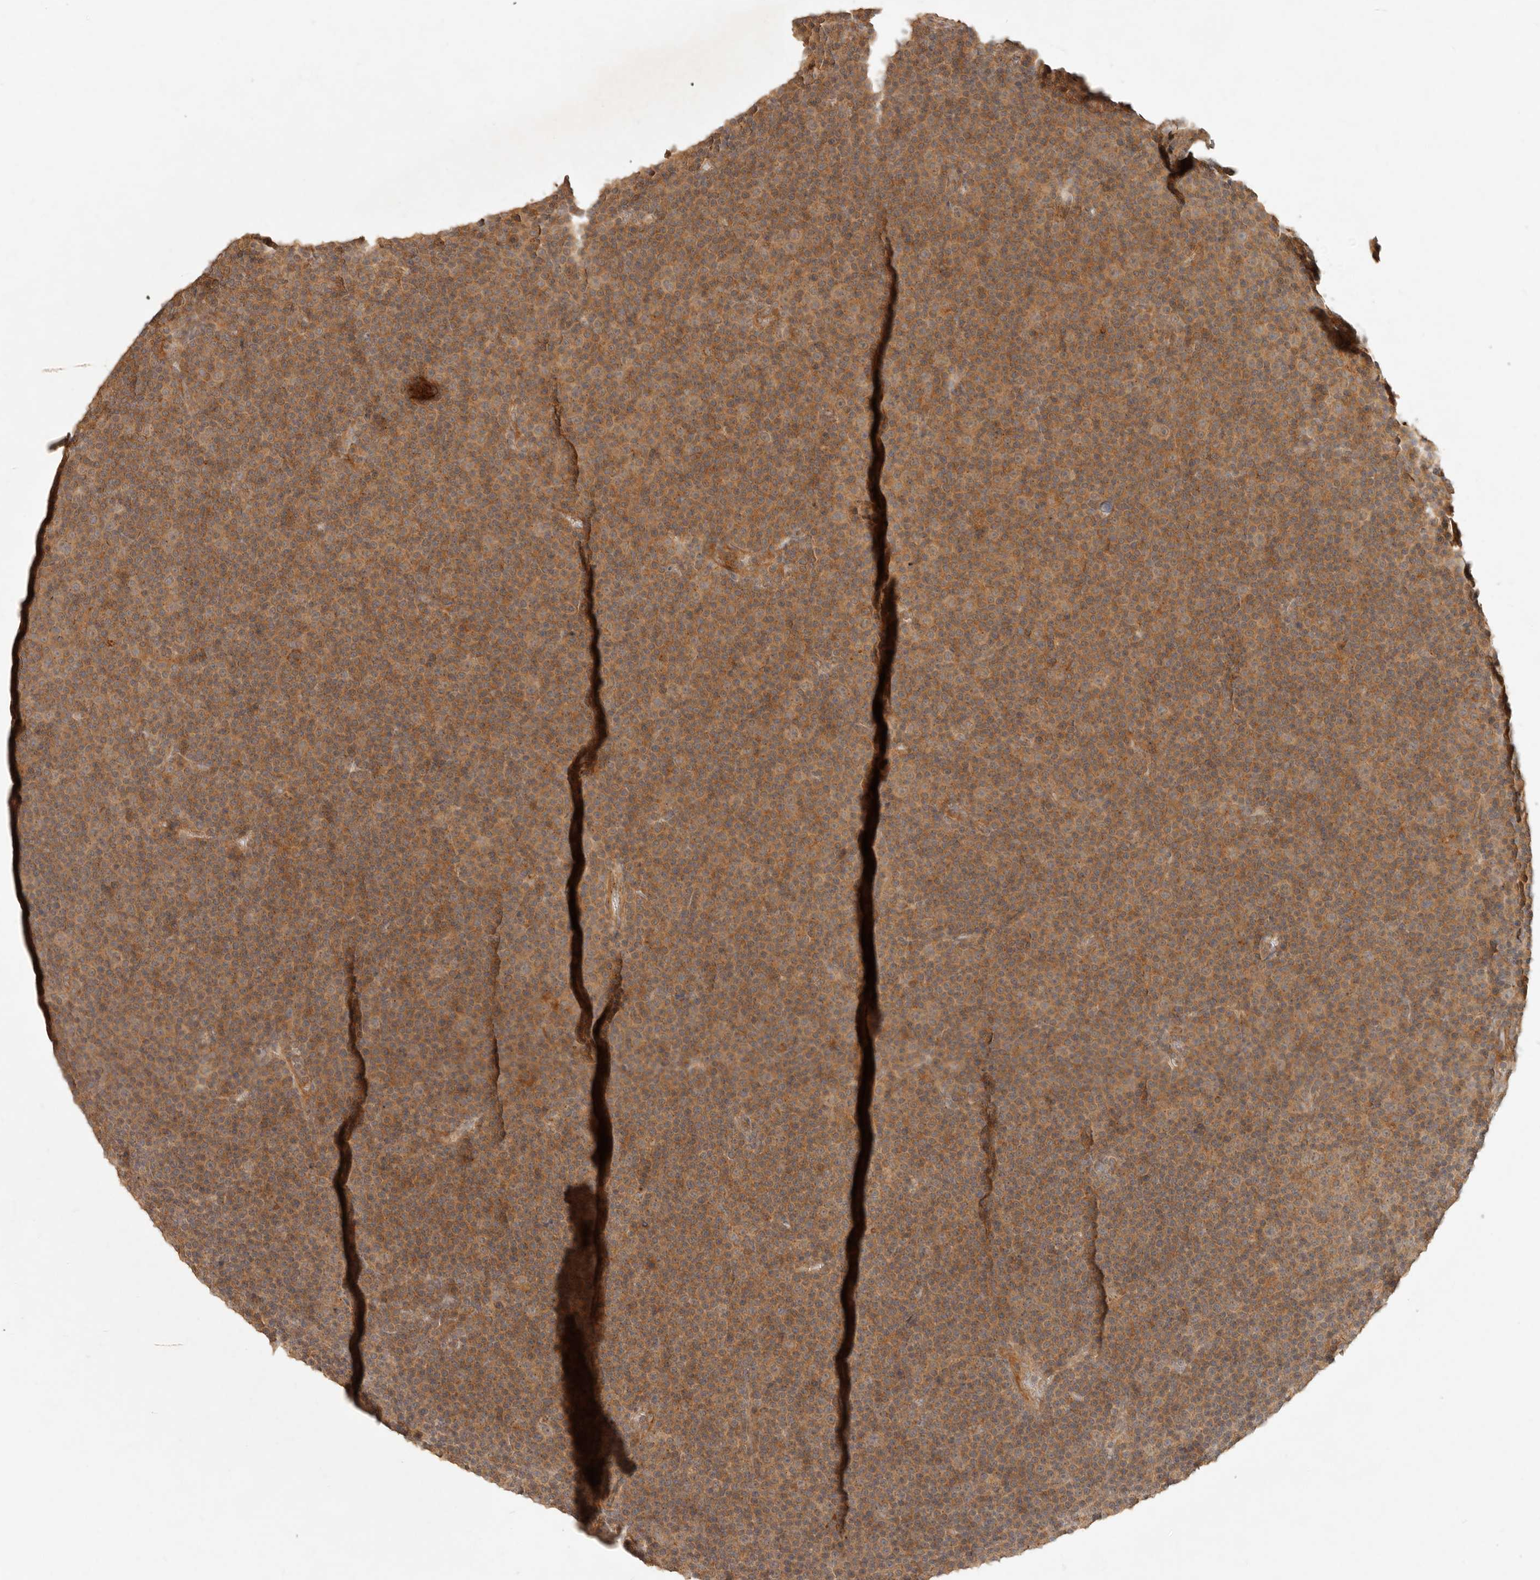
{"staining": {"intensity": "moderate", "quantity": ">75%", "location": "cytoplasmic/membranous"}, "tissue": "lymphoma", "cell_type": "Tumor cells", "image_type": "cancer", "snomed": [{"axis": "morphology", "description": "Malignant lymphoma, non-Hodgkin's type, Low grade"}, {"axis": "topography", "description": "Lymph node"}], "caption": "This is a micrograph of immunohistochemistry staining of lymphoma, which shows moderate expression in the cytoplasmic/membranous of tumor cells.", "gene": "HECTD3", "patient": {"sex": "female", "age": 67}}